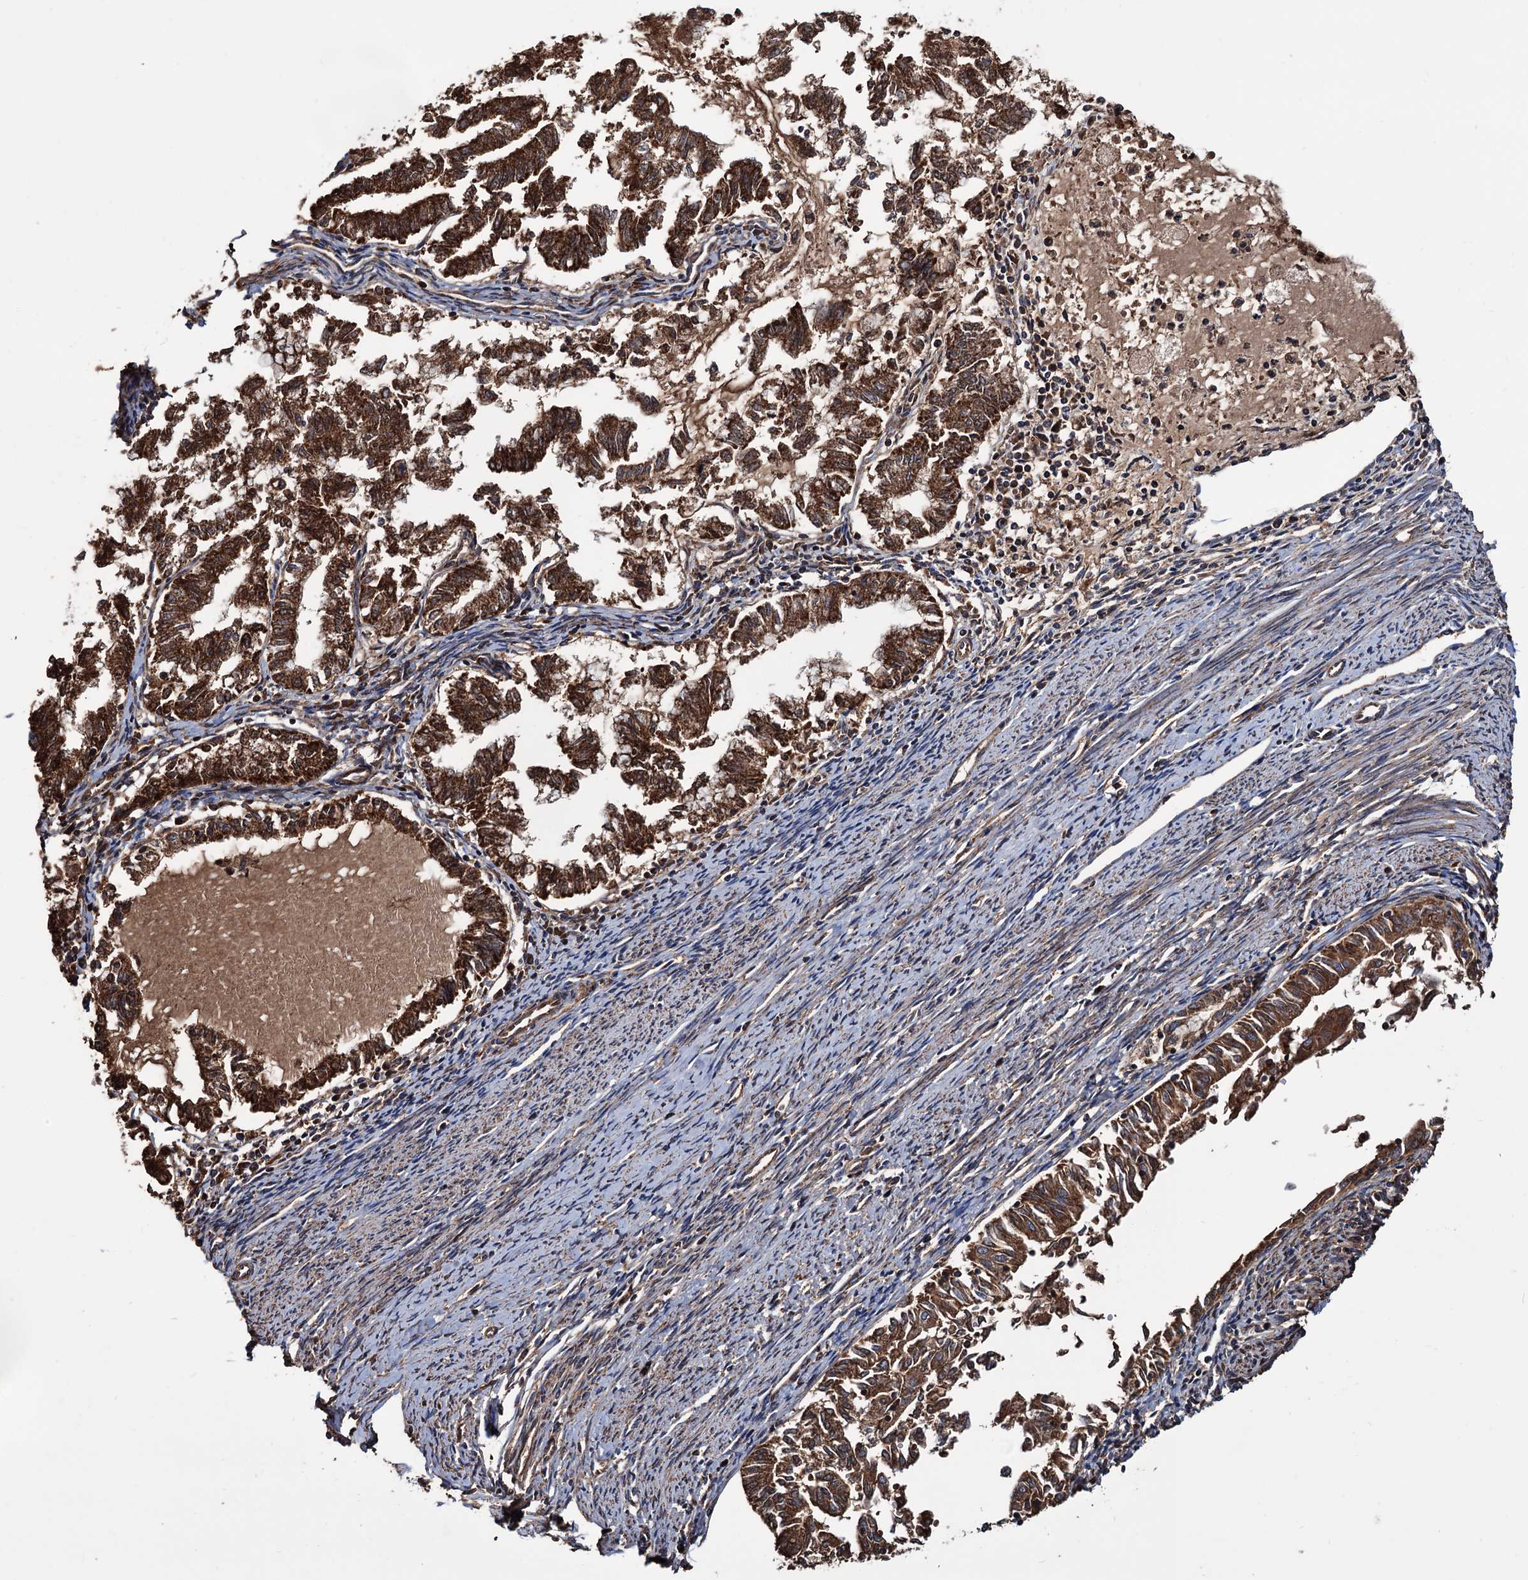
{"staining": {"intensity": "strong", "quantity": ">75%", "location": "cytoplasmic/membranous"}, "tissue": "endometrial cancer", "cell_type": "Tumor cells", "image_type": "cancer", "snomed": [{"axis": "morphology", "description": "Adenocarcinoma, NOS"}, {"axis": "topography", "description": "Endometrium"}], "caption": "Immunohistochemical staining of human endometrial cancer (adenocarcinoma) reveals strong cytoplasmic/membranous protein staining in approximately >75% of tumor cells.", "gene": "MRPL42", "patient": {"sex": "female", "age": 79}}